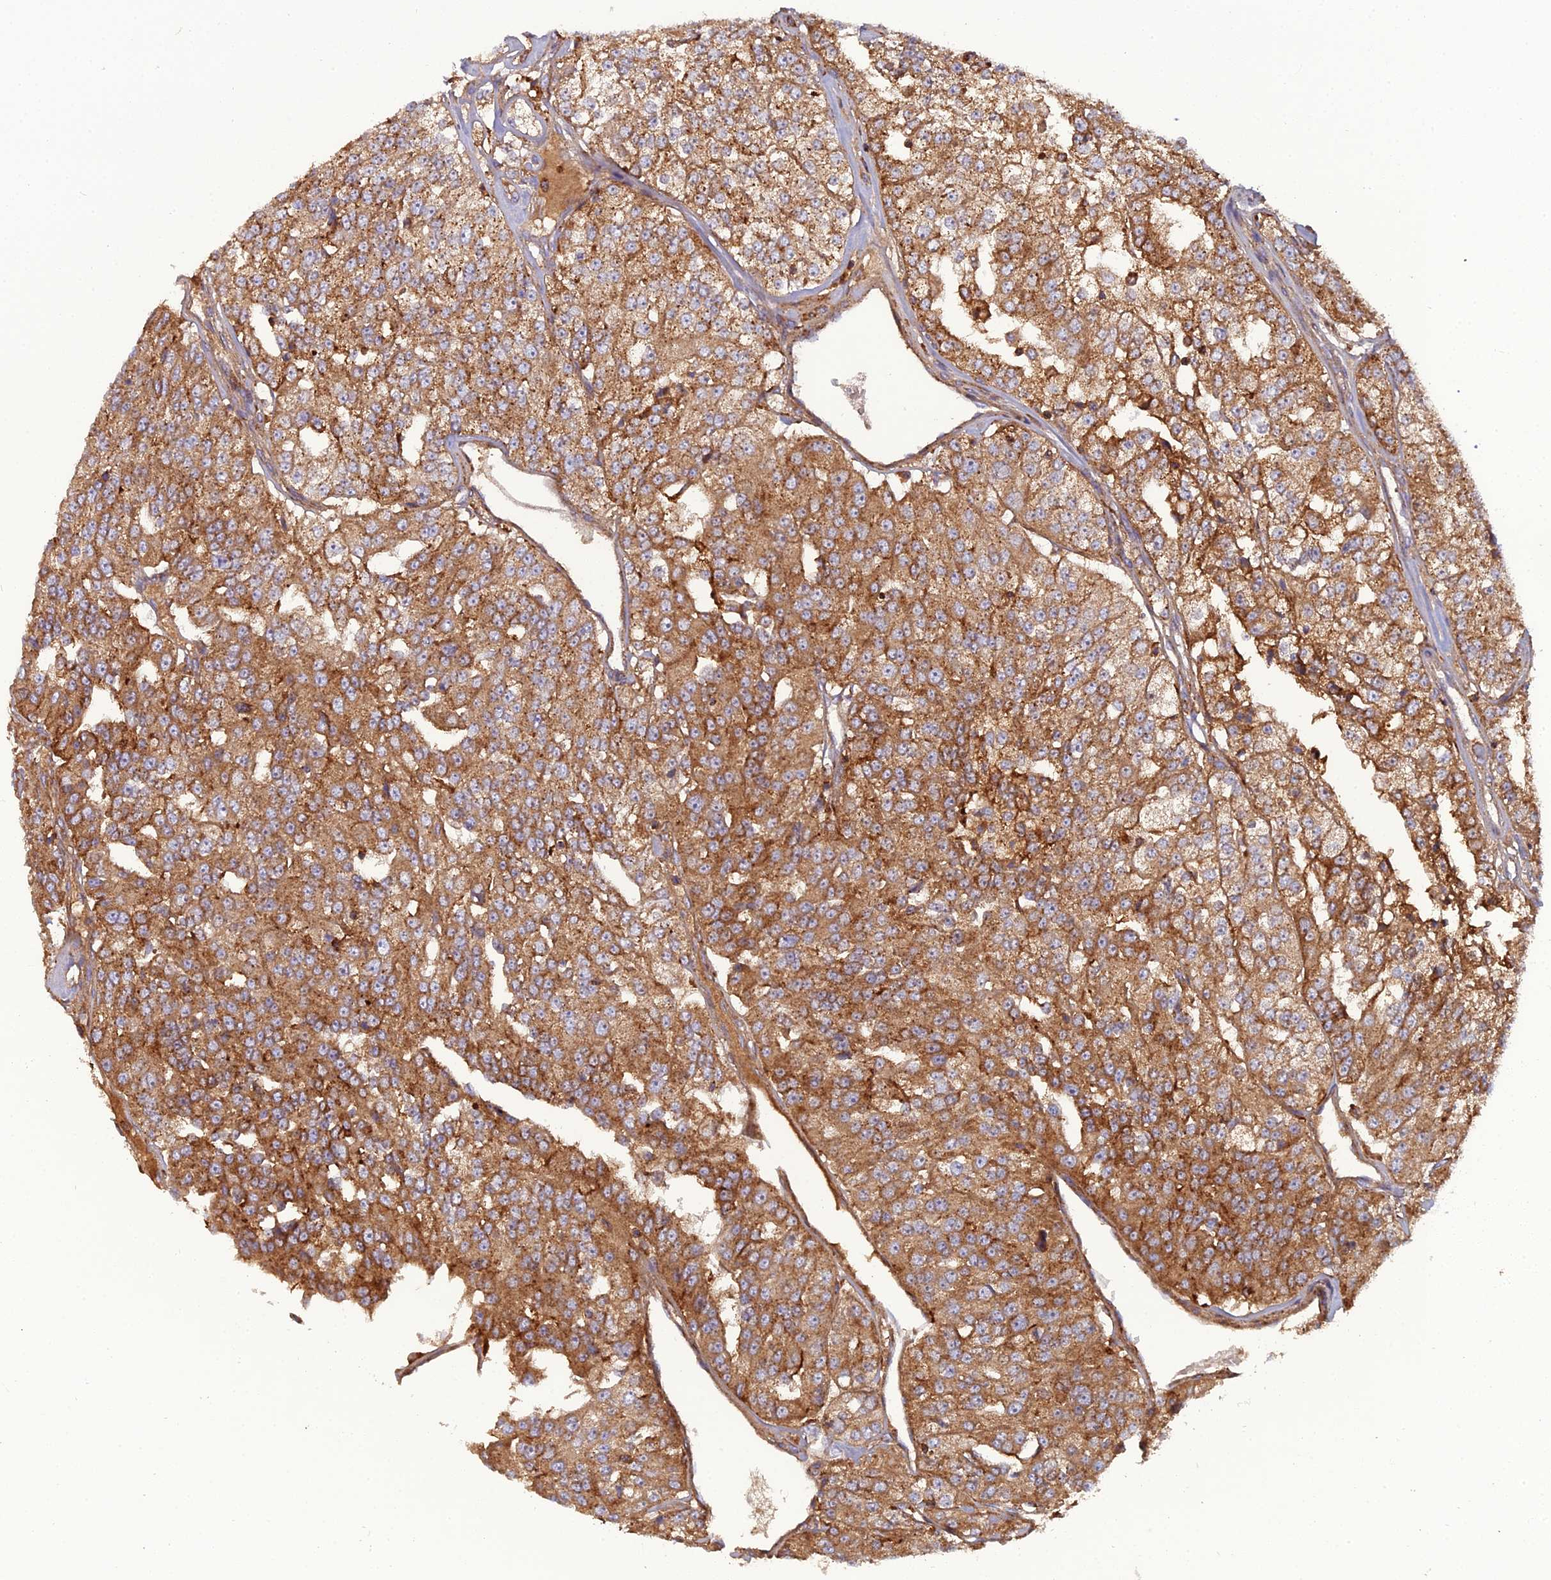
{"staining": {"intensity": "moderate", "quantity": ">75%", "location": "cytoplasmic/membranous"}, "tissue": "renal cancer", "cell_type": "Tumor cells", "image_type": "cancer", "snomed": [{"axis": "morphology", "description": "Adenocarcinoma, NOS"}, {"axis": "topography", "description": "Kidney"}], "caption": "Protein expression analysis of human adenocarcinoma (renal) reveals moderate cytoplasmic/membranous staining in approximately >75% of tumor cells. The staining was performed using DAB to visualize the protein expression in brown, while the nuclei were stained in blue with hematoxylin (Magnification: 20x).", "gene": "LNPEP", "patient": {"sex": "female", "age": 63}}